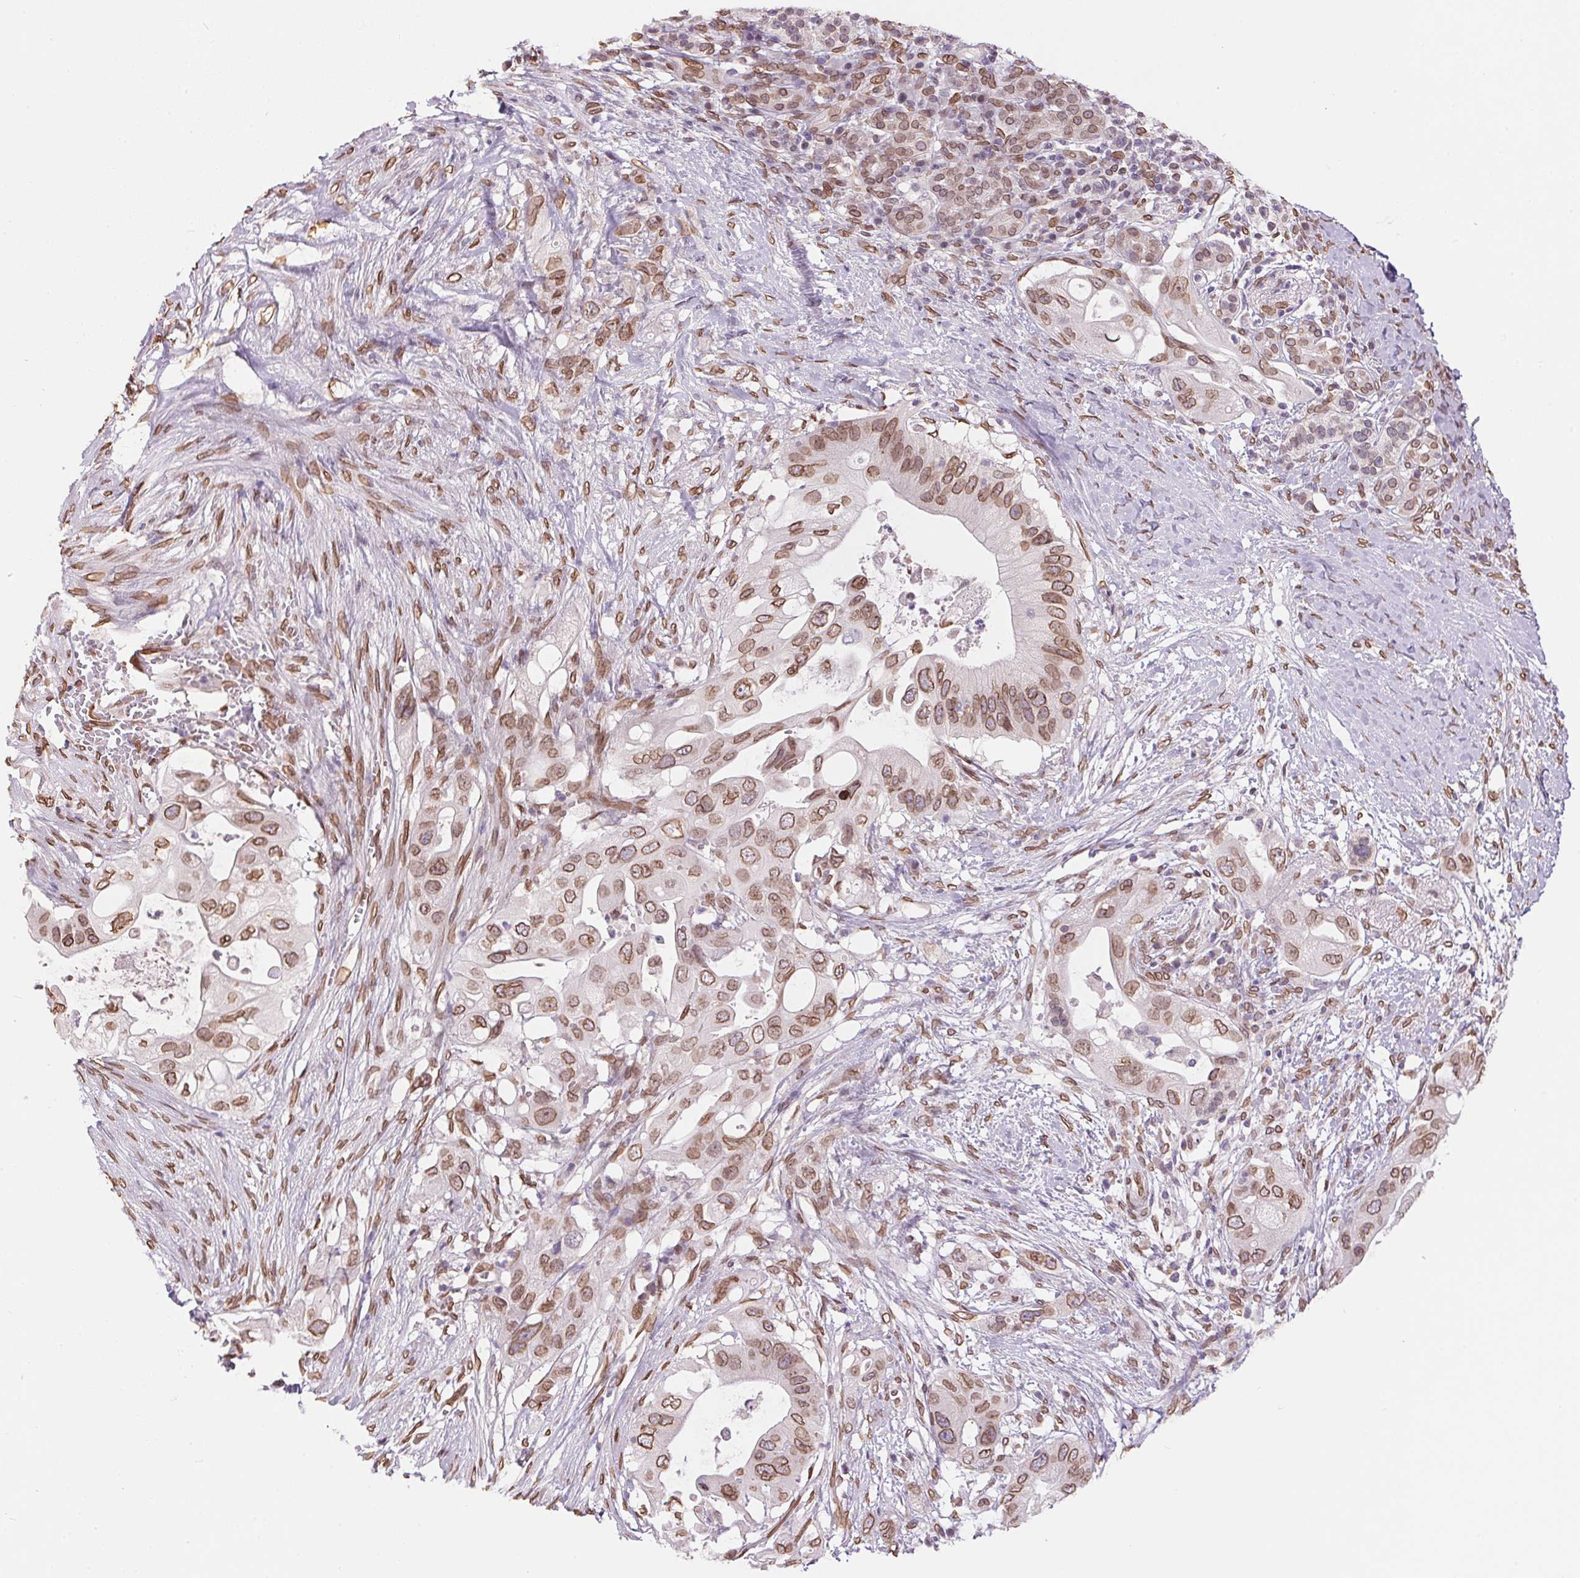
{"staining": {"intensity": "moderate", "quantity": ">75%", "location": "cytoplasmic/membranous,nuclear"}, "tissue": "pancreatic cancer", "cell_type": "Tumor cells", "image_type": "cancer", "snomed": [{"axis": "morphology", "description": "Adenocarcinoma, NOS"}, {"axis": "topography", "description": "Pancreas"}], "caption": "A medium amount of moderate cytoplasmic/membranous and nuclear staining is identified in about >75% of tumor cells in pancreatic adenocarcinoma tissue. (DAB IHC with brightfield microscopy, high magnification).", "gene": "TMEM175", "patient": {"sex": "female", "age": 72}}